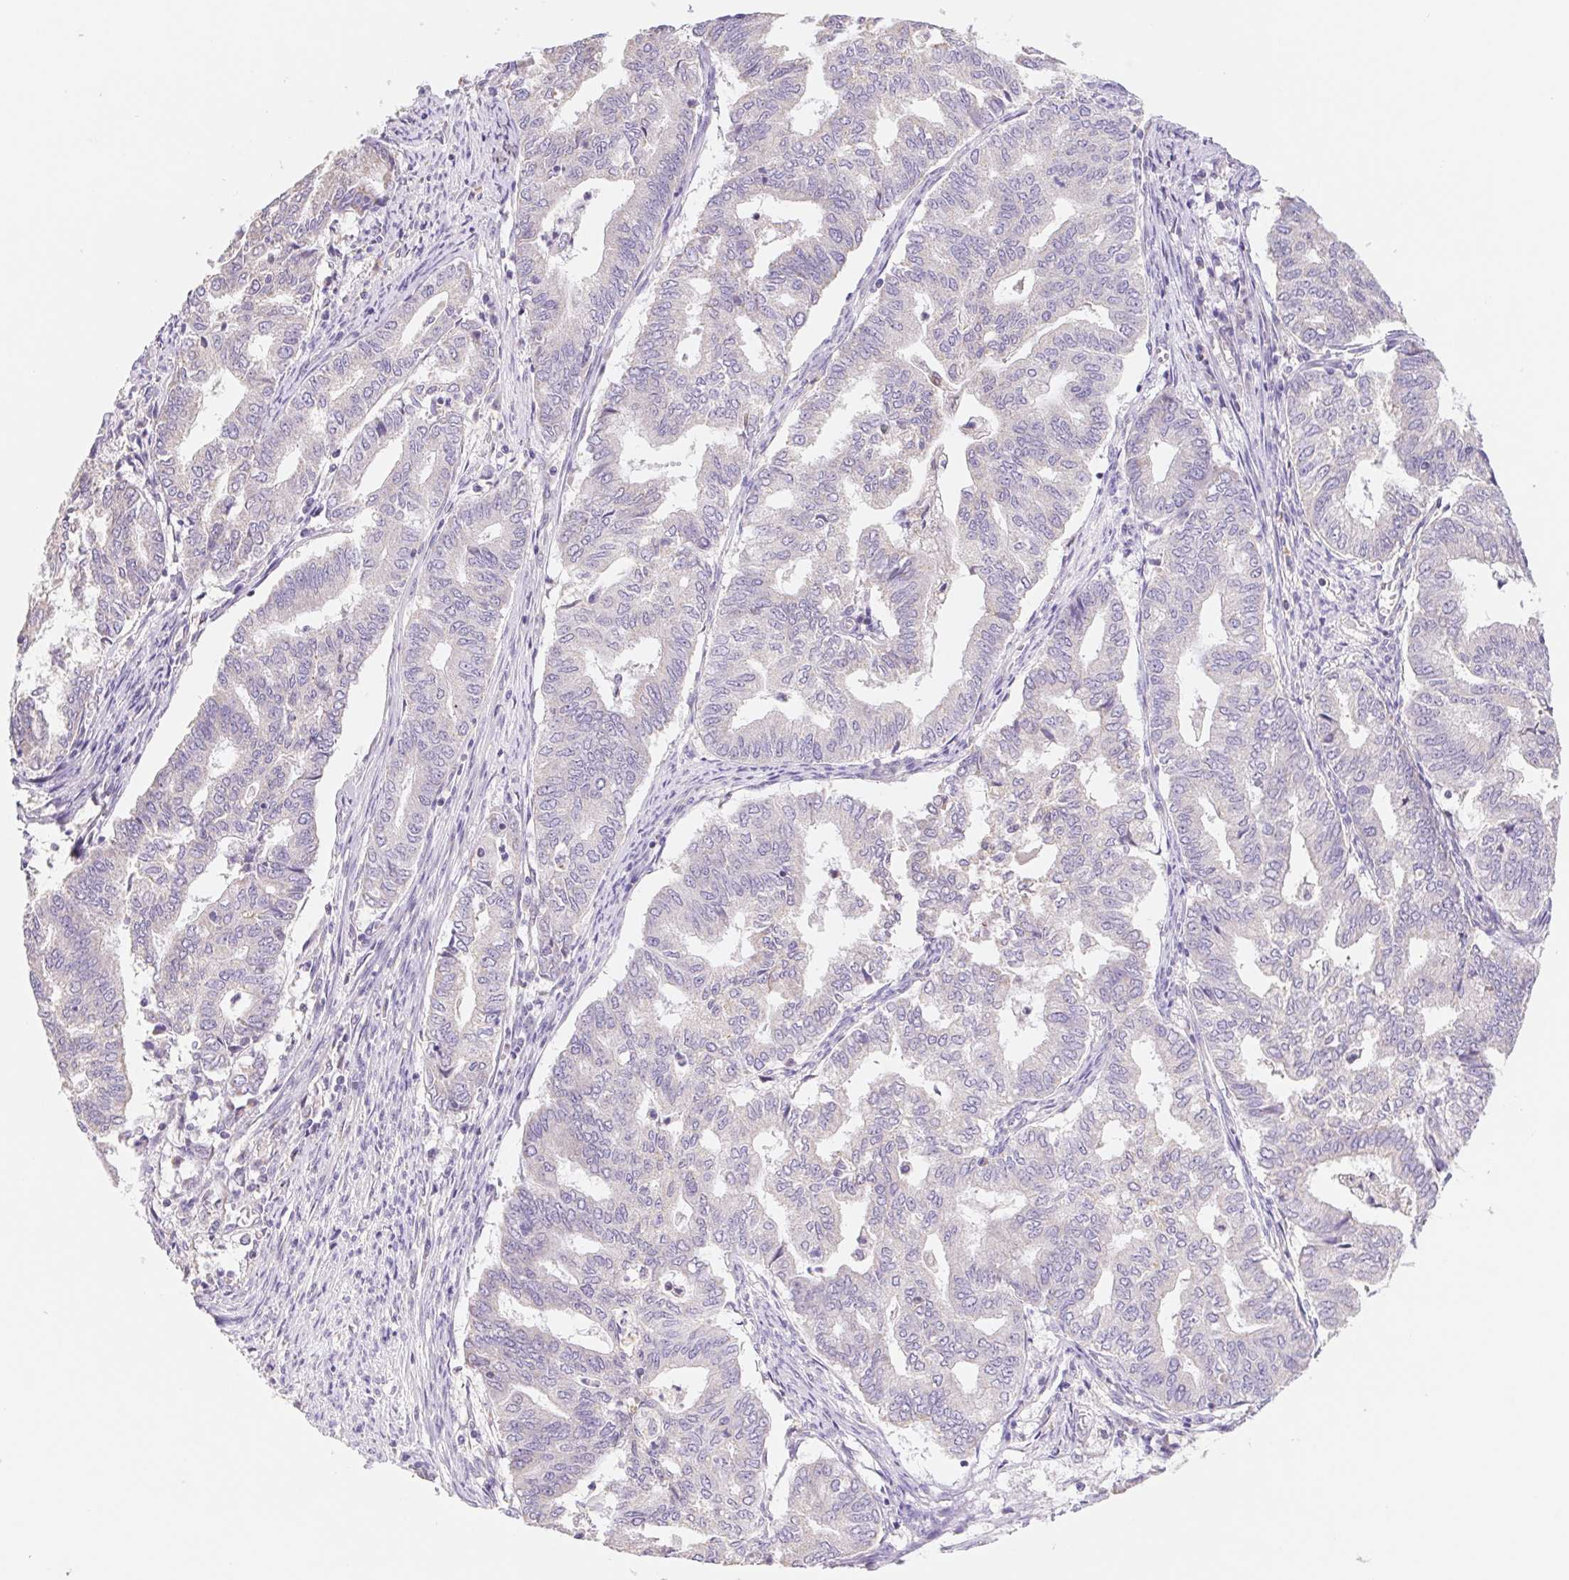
{"staining": {"intensity": "negative", "quantity": "none", "location": "none"}, "tissue": "endometrial cancer", "cell_type": "Tumor cells", "image_type": "cancer", "snomed": [{"axis": "morphology", "description": "Adenocarcinoma, NOS"}, {"axis": "topography", "description": "Endometrium"}], "caption": "This is an immunohistochemistry (IHC) micrograph of endometrial cancer (adenocarcinoma). There is no positivity in tumor cells.", "gene": "FKBP6", "patient": {"sex": "female", "age": 79}}